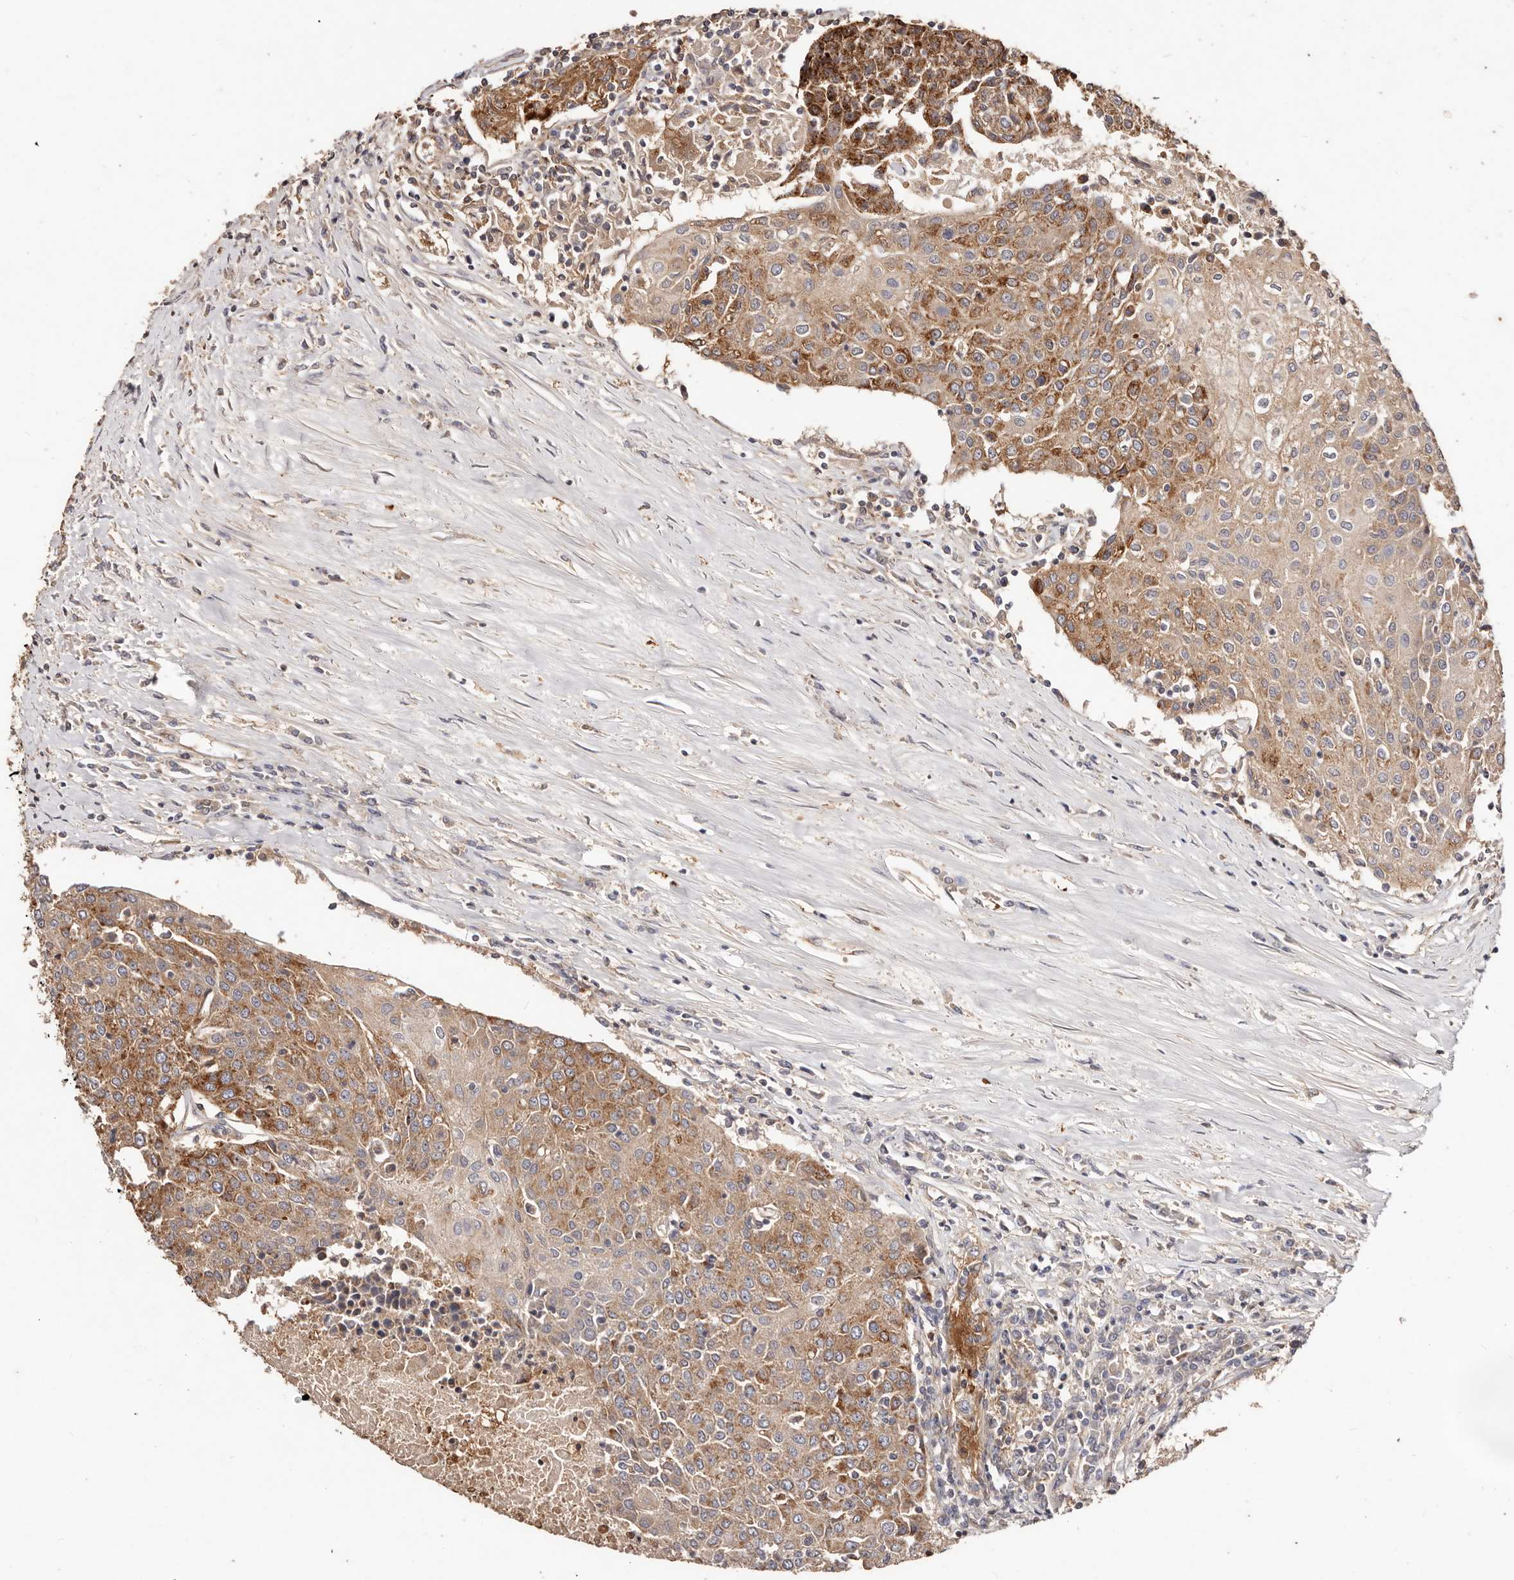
{"staining": {"intensity": "moderate", "quantity": ">75%", "location": "cytoplasmic/membranous"}, "tissue": "urothelial cancer", "cell_type": "Tumor cells", "image_type": "cancer", "snomed": [{"axis": "morphology", "description": "Urothelial carcinoma, High grade"}, {"axis": "topography", "description": "Urinary bladder"}], "caption": "Immunohistochemical staining of human urothelial carcinoma (high-grade) shows moderate cytoplasmic/membranous protein positivity in about >75% of tumor cells.", "gene": "CCL14", "patient": {"sex": "female", "age": 85}}